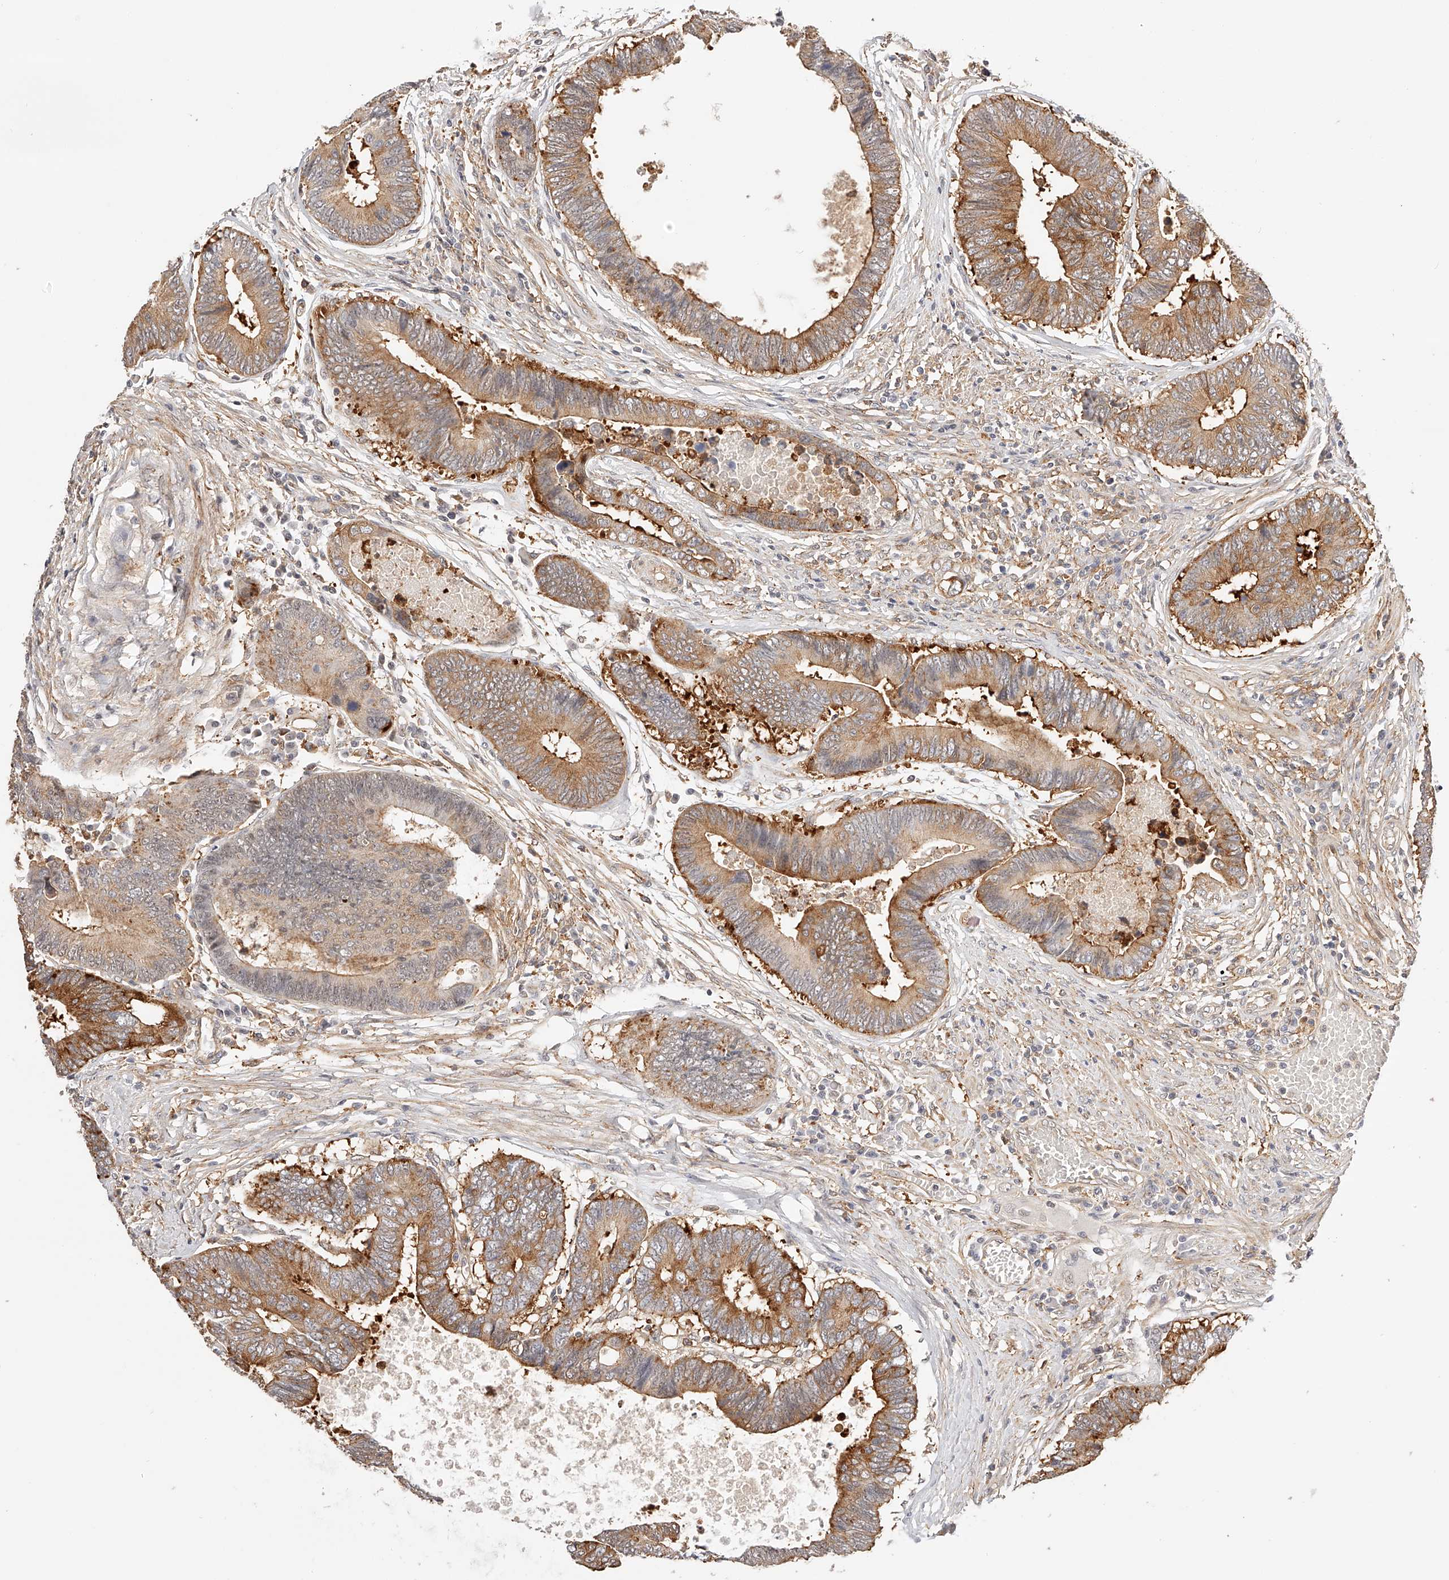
{"staining": {"intensity": "moderate", "quantity": ">75%", "location": "cytoplasmic/membranous"}, "tissue": "colorectal cancer", "cell_type": "Tumor cells", "image_type": "cancer", "snomed": [{"axis": "morphology", "description": "Adenocarcinoma, NOS"}, {"axis": "topography", "description": "Rectum"}], "caption": "Human adenocarcinoma (colorectal) stained for a protein (brown) exhibits moderate cytoplasmic/membranous positive staining in approximately >75% of tumor cells.", "gene": "SYNC", "patient": {"sex": "male", "age": 84}}